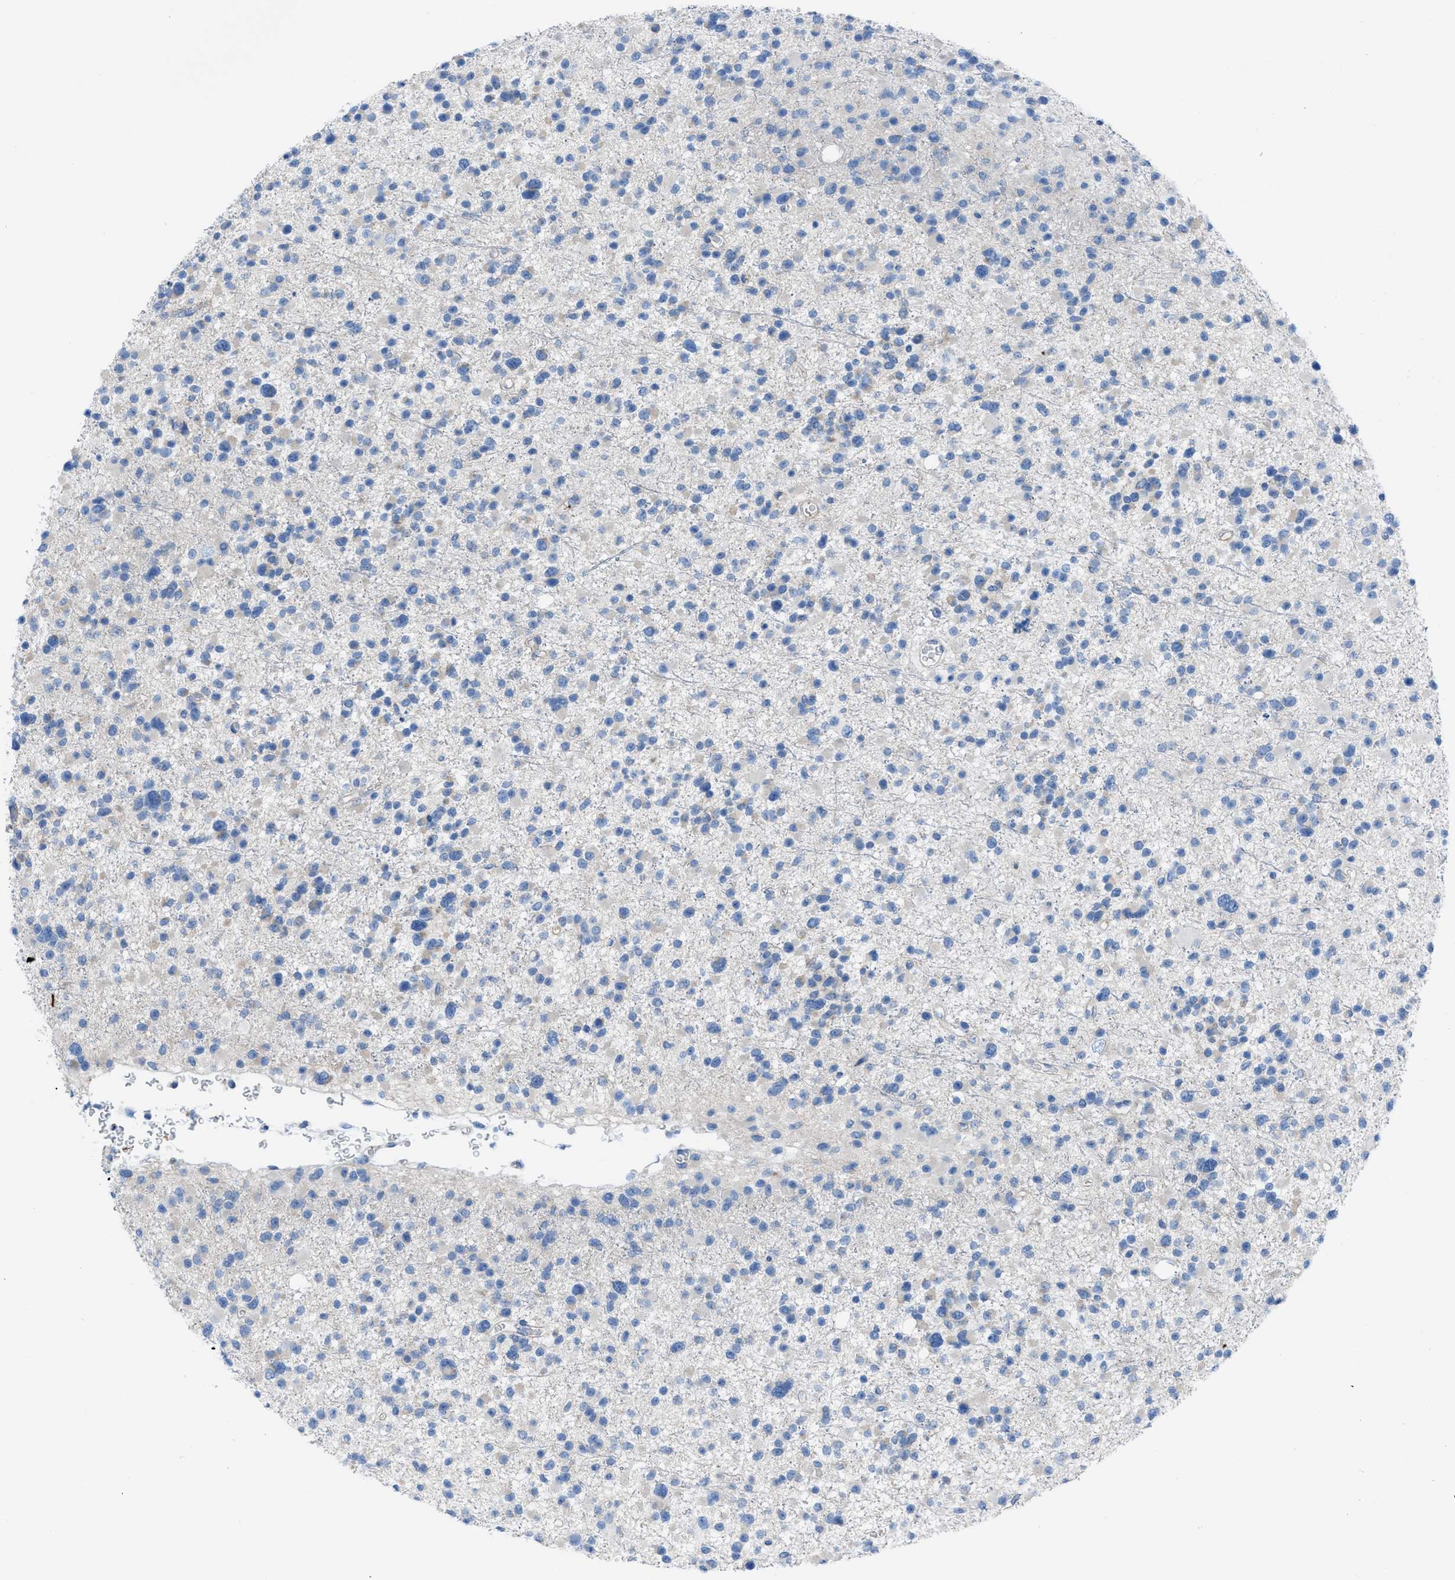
{"staining": {"intensity": "negative", "quantity": "none", "location": "none"}, "tissue": "glioma", "cell_type": "Tumor cells", "image_type": "cancer", "snomed": [{"axis": "morphology", "description": "Glioma, malignant, Low grade"}, {"axis": "topography", "description": "Brain"}], "caption": "A histopathology image of human malignant glioma (low-grade) is negative for staining in tumor cells.", "gene": "KCNH7", "patient": {"sex": "female", "age": 22}}